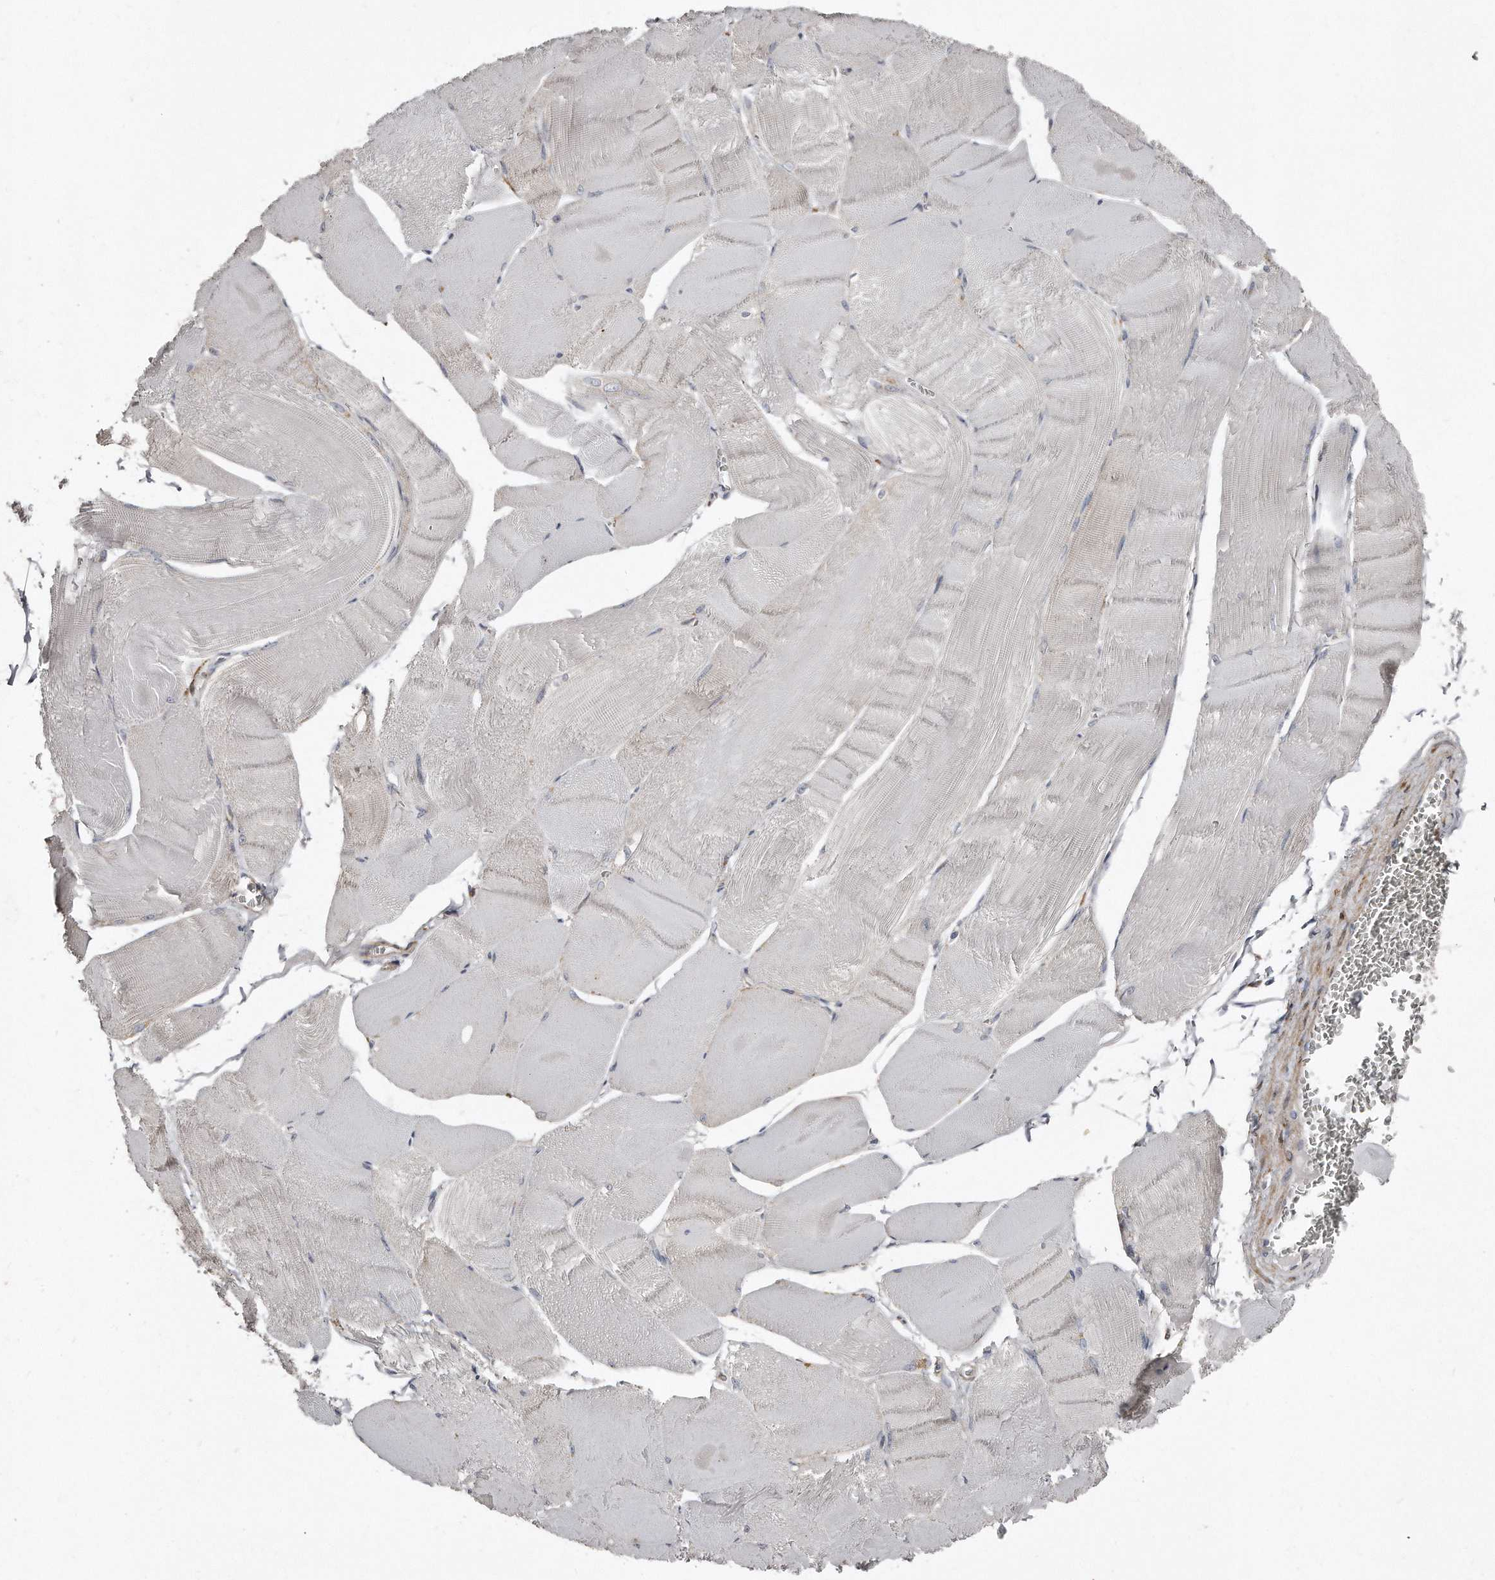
{"staining": {"intensity": "negative", "quantity": "none", "location": "none"}, "tissue": "skeletal muscle", "cell_type": "Myocytes", "image_type": "normal", "snomed": [{"axis": "morphology", "description": "Normal tissue, NOS"}, {"axis": "morphology", "description": "Basal cell carcinoma"}, {"axis": "topography", "description": "Skeletal muscle"}], "caption": "Immunohistochemistry (IHC) micrograph of benign human skeletal muscle stained for a protein (brown), which displays no expression in myocytes.", "gene": "LMOD1", "patient": {"sex": "female", "age": 64}}